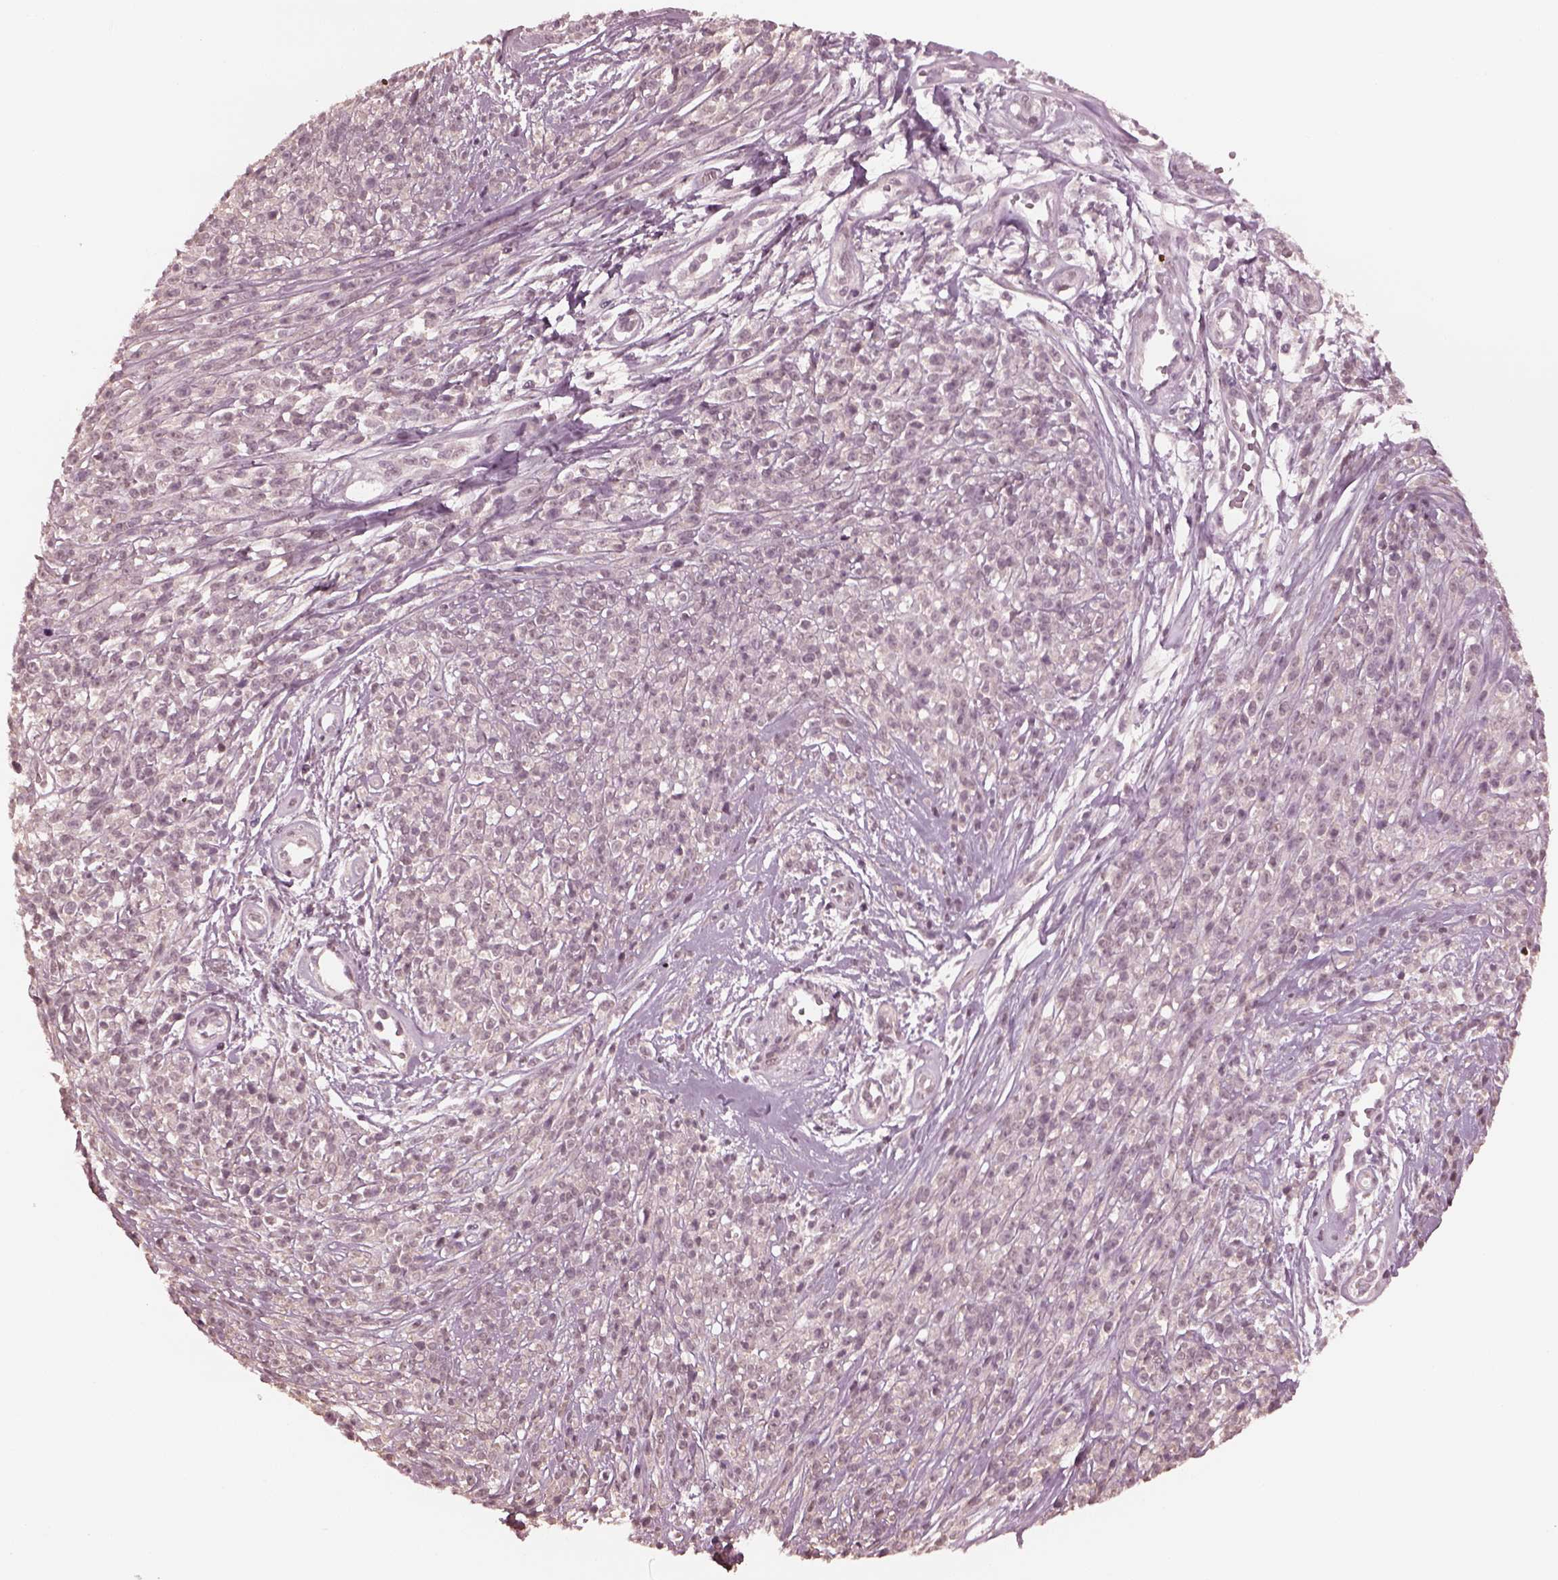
{"staining": {"intensity": "negative", "quantity": "none", "location": "none"}, "tissue": "melanoma", "cell_type": "Tumor cells", "image_type": "cancer", "snomed": [{"axis": "morphology", "description": "Malignant melanoma, NOS"}, {"axis": "topography", "description": "Skin"}, {"axis": "topography", "description": "Skin of trunk"}], "caption": "Tumor cells show no significant expression in melanoma. (Stains: DAB (3,3'-diaminobenzidine) immunohistochemistry (IHC) with hematoxylin counter stain, Microscopy: brightfield microscopy at high magnification).", "gene": "KRT79", "patient": {"sex": "male", "age": 74}}